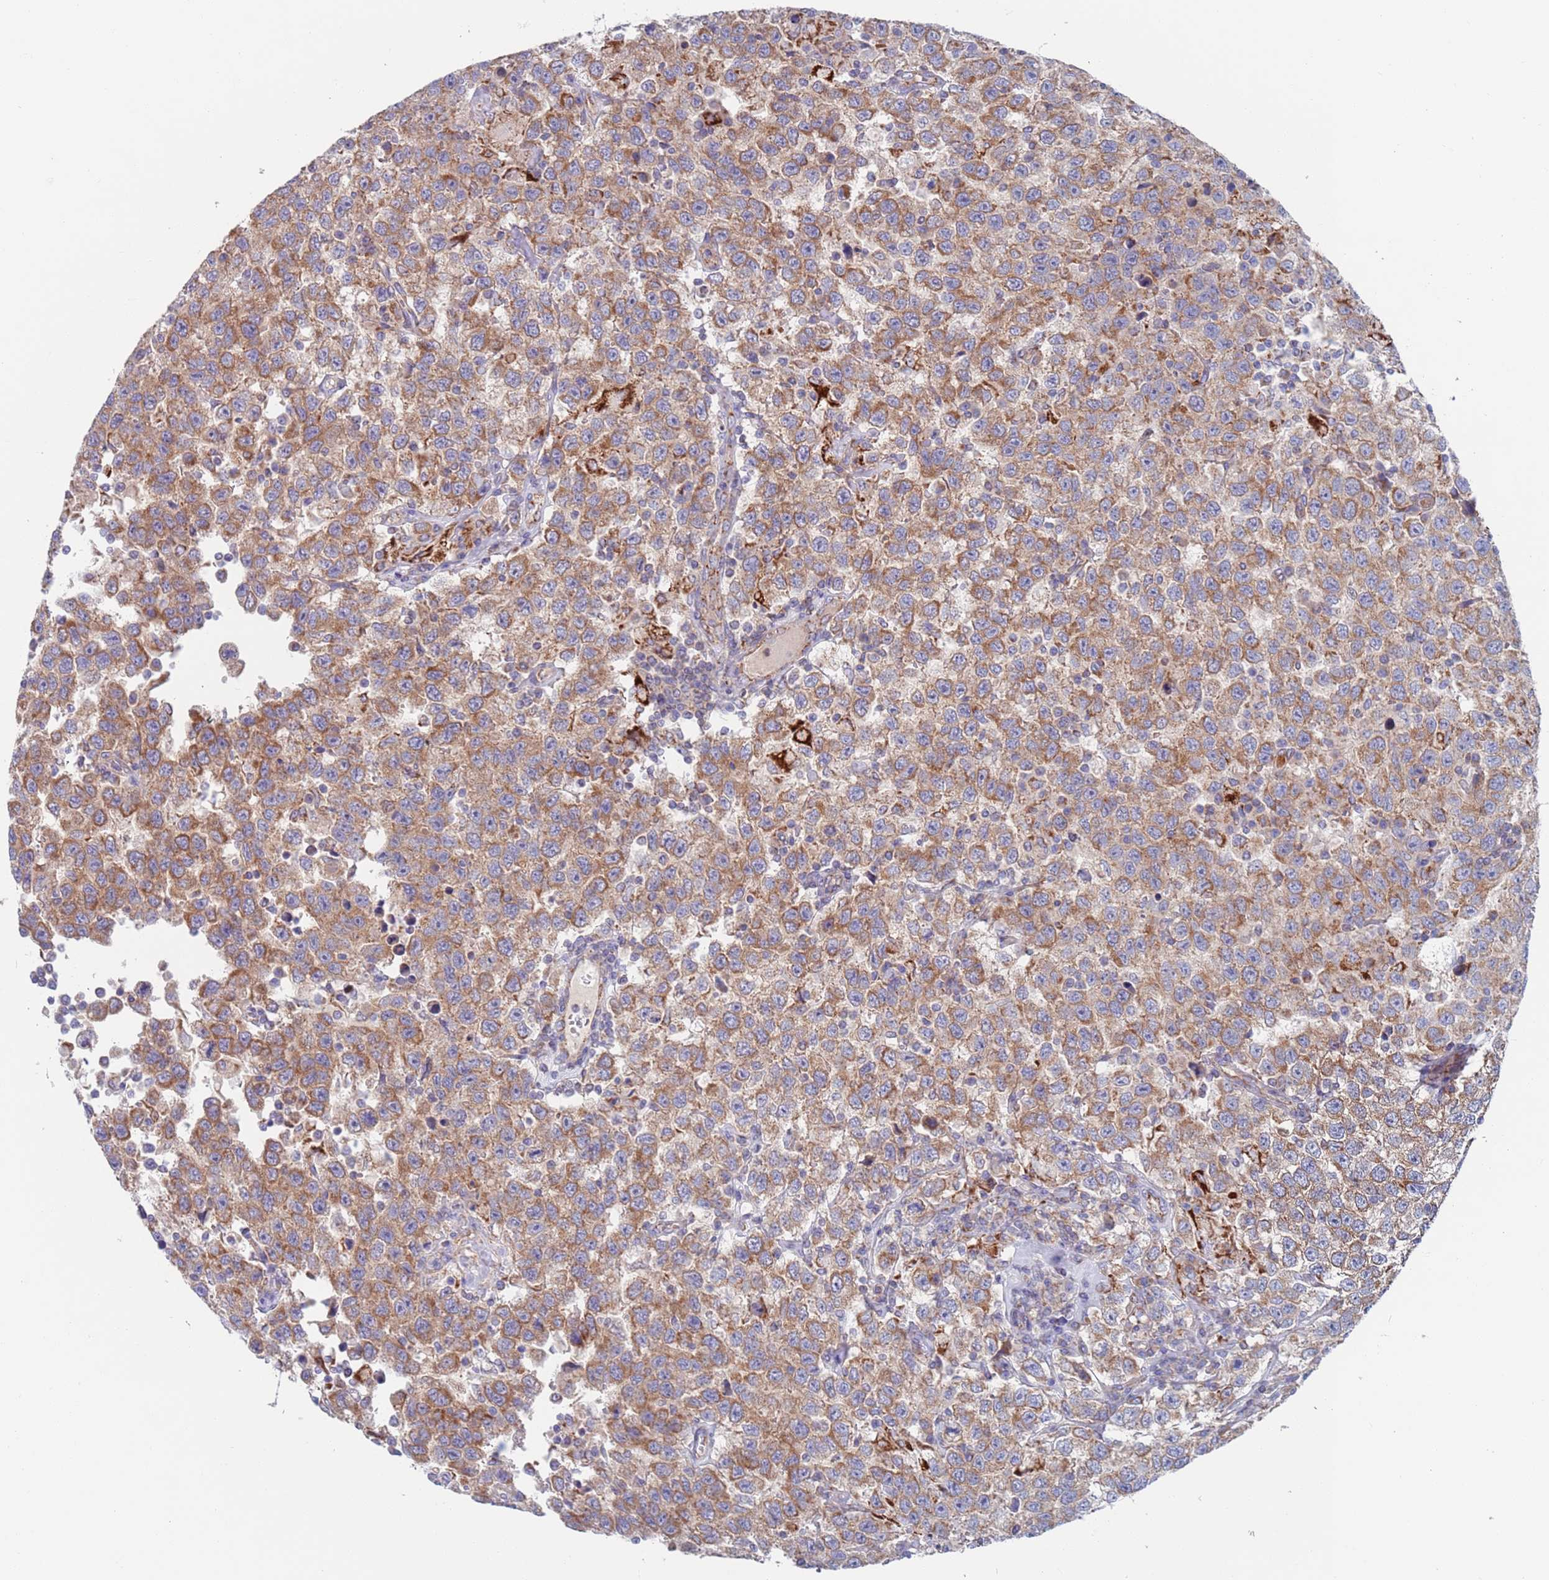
{"staining": {"intensity": "moderate", "quantity": ">75%", "location": "cytoplasmic/membranous"}, "tissue": "testis cancer", "cell_type": "Tumor cells", "image_type": "cancer", "snomed": [{"axis": "morphology", "description": "Seminoma, NOS"}, {"axis": "topography", "description": "Testis"}], "caption": "The micrograph shows a brown stain indicating the presence of a protein in the cytoplasmic/membranous of tumor cells in testis seminoma. The staining was performed using DAB, with brown indicating positive protein expression. Nuclei are stained blue with hematoxylin.", "gene": "CHCHD6", "patient": {"sex": "male", "age": 41}}